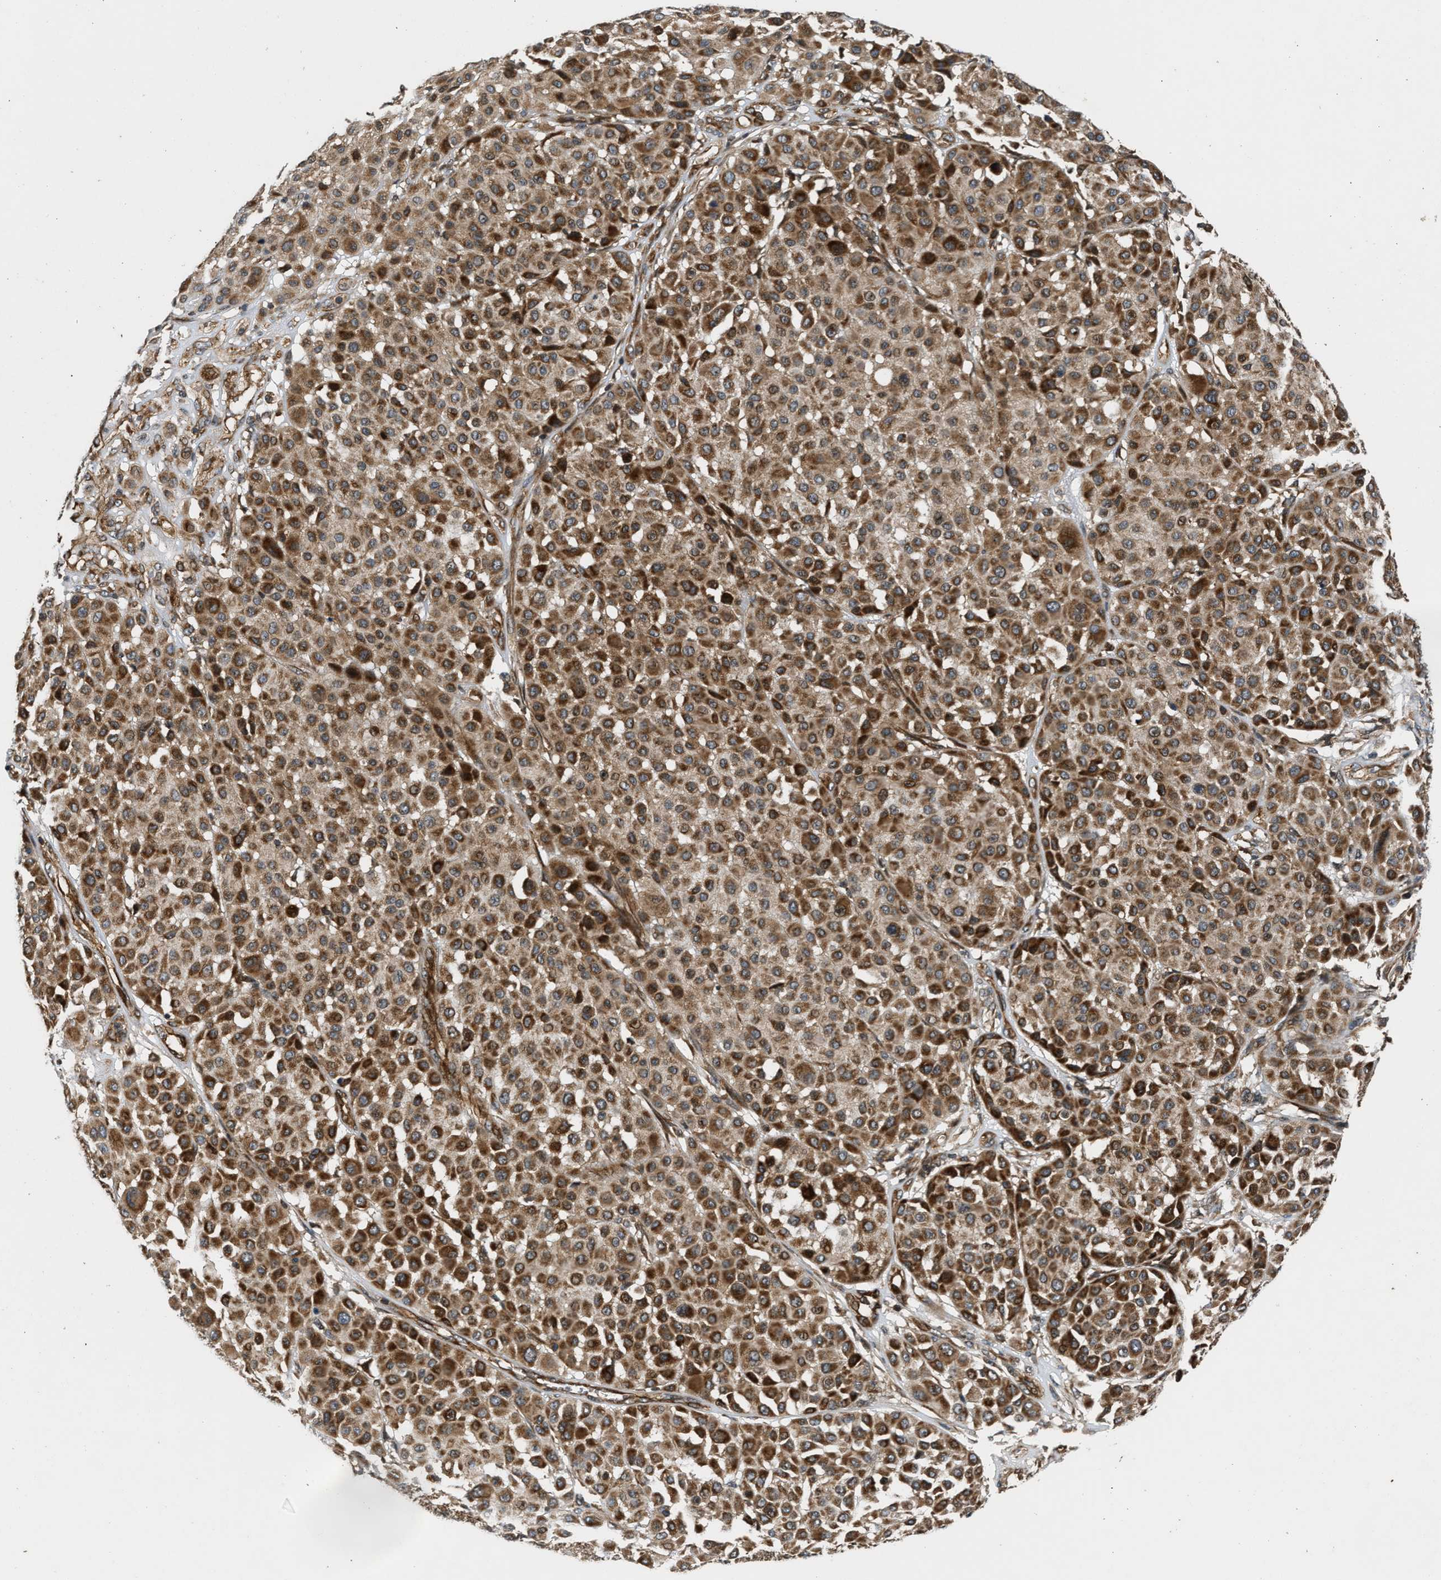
{"staining": {"intensity": "moderate", "quantity": ">75%", "location": "cytoplasmic/membranous"}, "tissue": "melanoma", "cell_type": "Tumor cells", "image_type": "cancer", "snomed": [{"axis": "morphology", "description": "Malignant melanoma, Metastatic site"}, {"axis": "topography", "description": "Soft tissue"}], "caption": "Brown immunohistochemical staining in malignant melanoma (metastatic site) shows moderate cytoplasmic/membranous expression in about >75% of tumor cells.", "gene": "PNPLA8", "patient": {"sex": "male", "age": 41}}